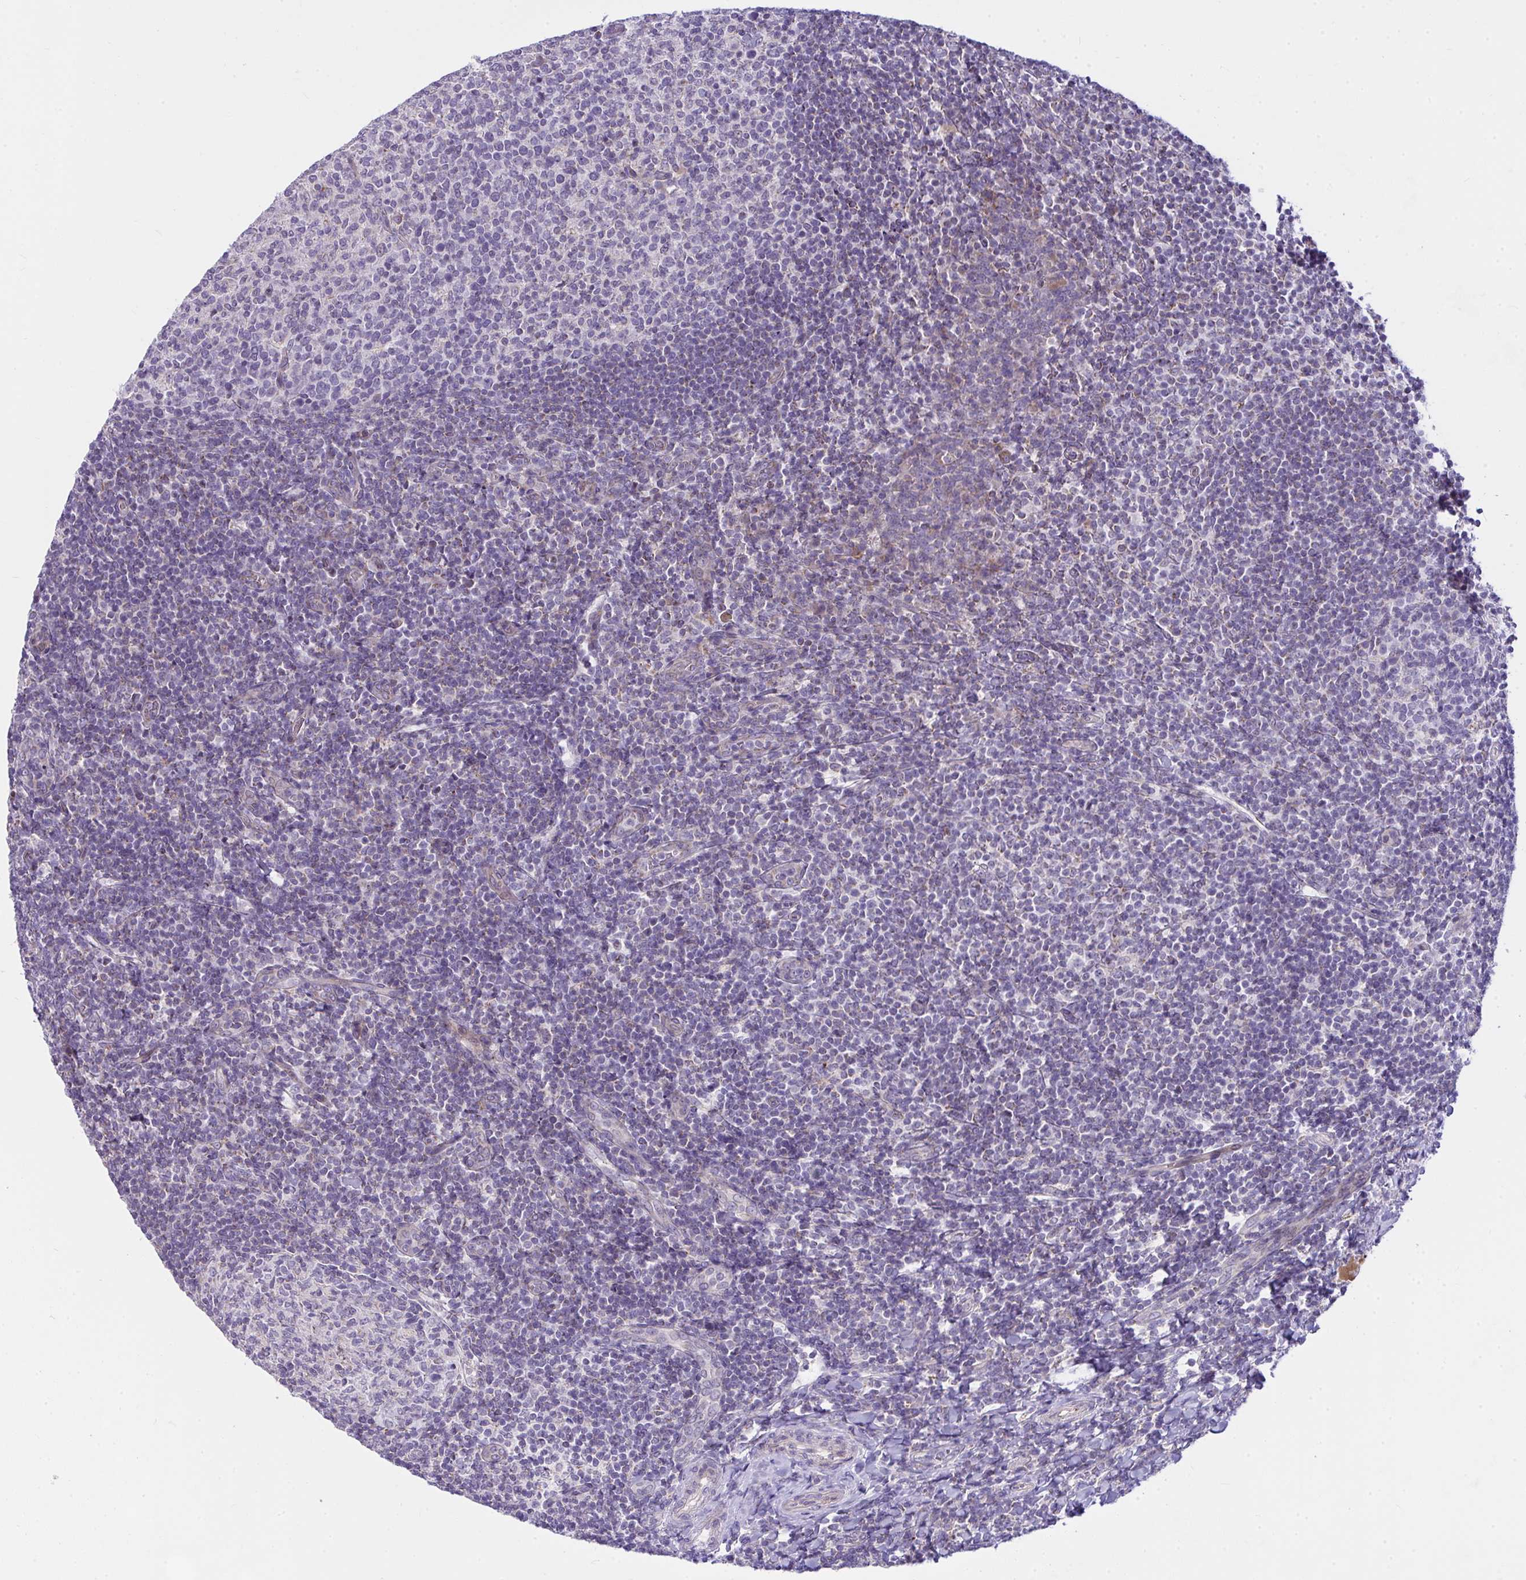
{"staining": {"intensity": "negative", "quantity": "none", "location": "none"}, "tissue": "tonsil", "cell_type": "Germinal center cells", "image_type": "normal", "snomed": [{"axis": "morphology", "description": "Normal tissue, NOS"}, {"axis": "topography", "description": "Tonsil"}], "caption": "Immunohistochemical staining of benign tonsil exhibits no significant expression in germinal center cells. (Stains: DAB (3,3'-diaminobenzidine) immunohistochemistry with hematoxylin counter stain, Microscopy: brightfield microscopy at high magnification).", "gene": "CEP63", "patient": {"sex": "female", "age": 10}}